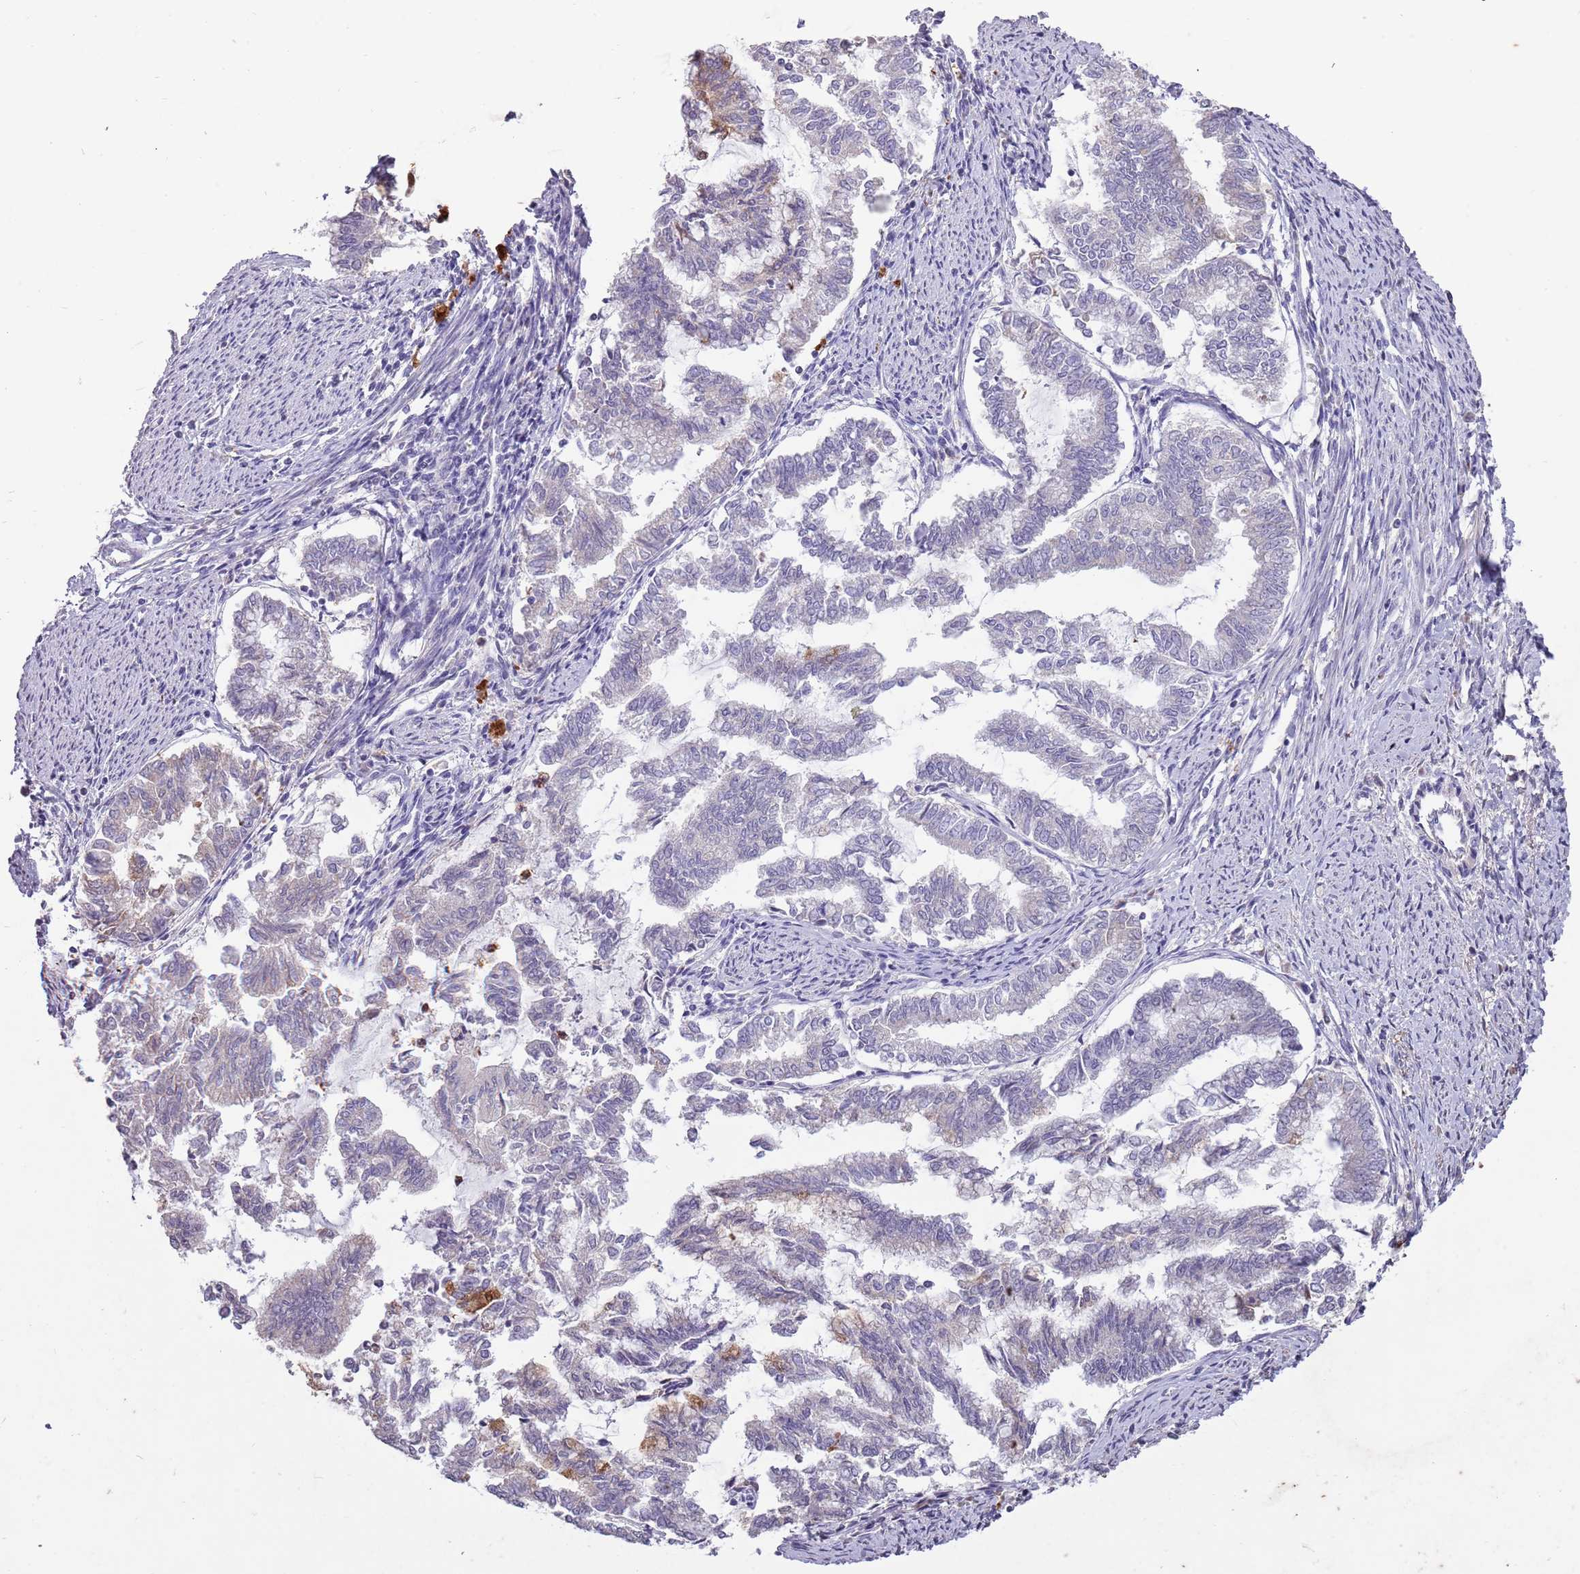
{"staining": {"intensity": "negative", "quantity": "none", "location": "none"}, "tissue": "endometrial cancer", "cell_type": "Tumor cells", "image_type": "cancer", "snomed": [{"axis": "morphology", "description": "Adenocarcinoma, NOS"}, {"axis": "topography", "description": "Endometrium"}], "caption": "Human endometrial adenocarcinoma stained for a protein using IHC shows no expression in tumor cells.", "gene": "P2RY13", "patient": {"sex": "female", "age": 79}}